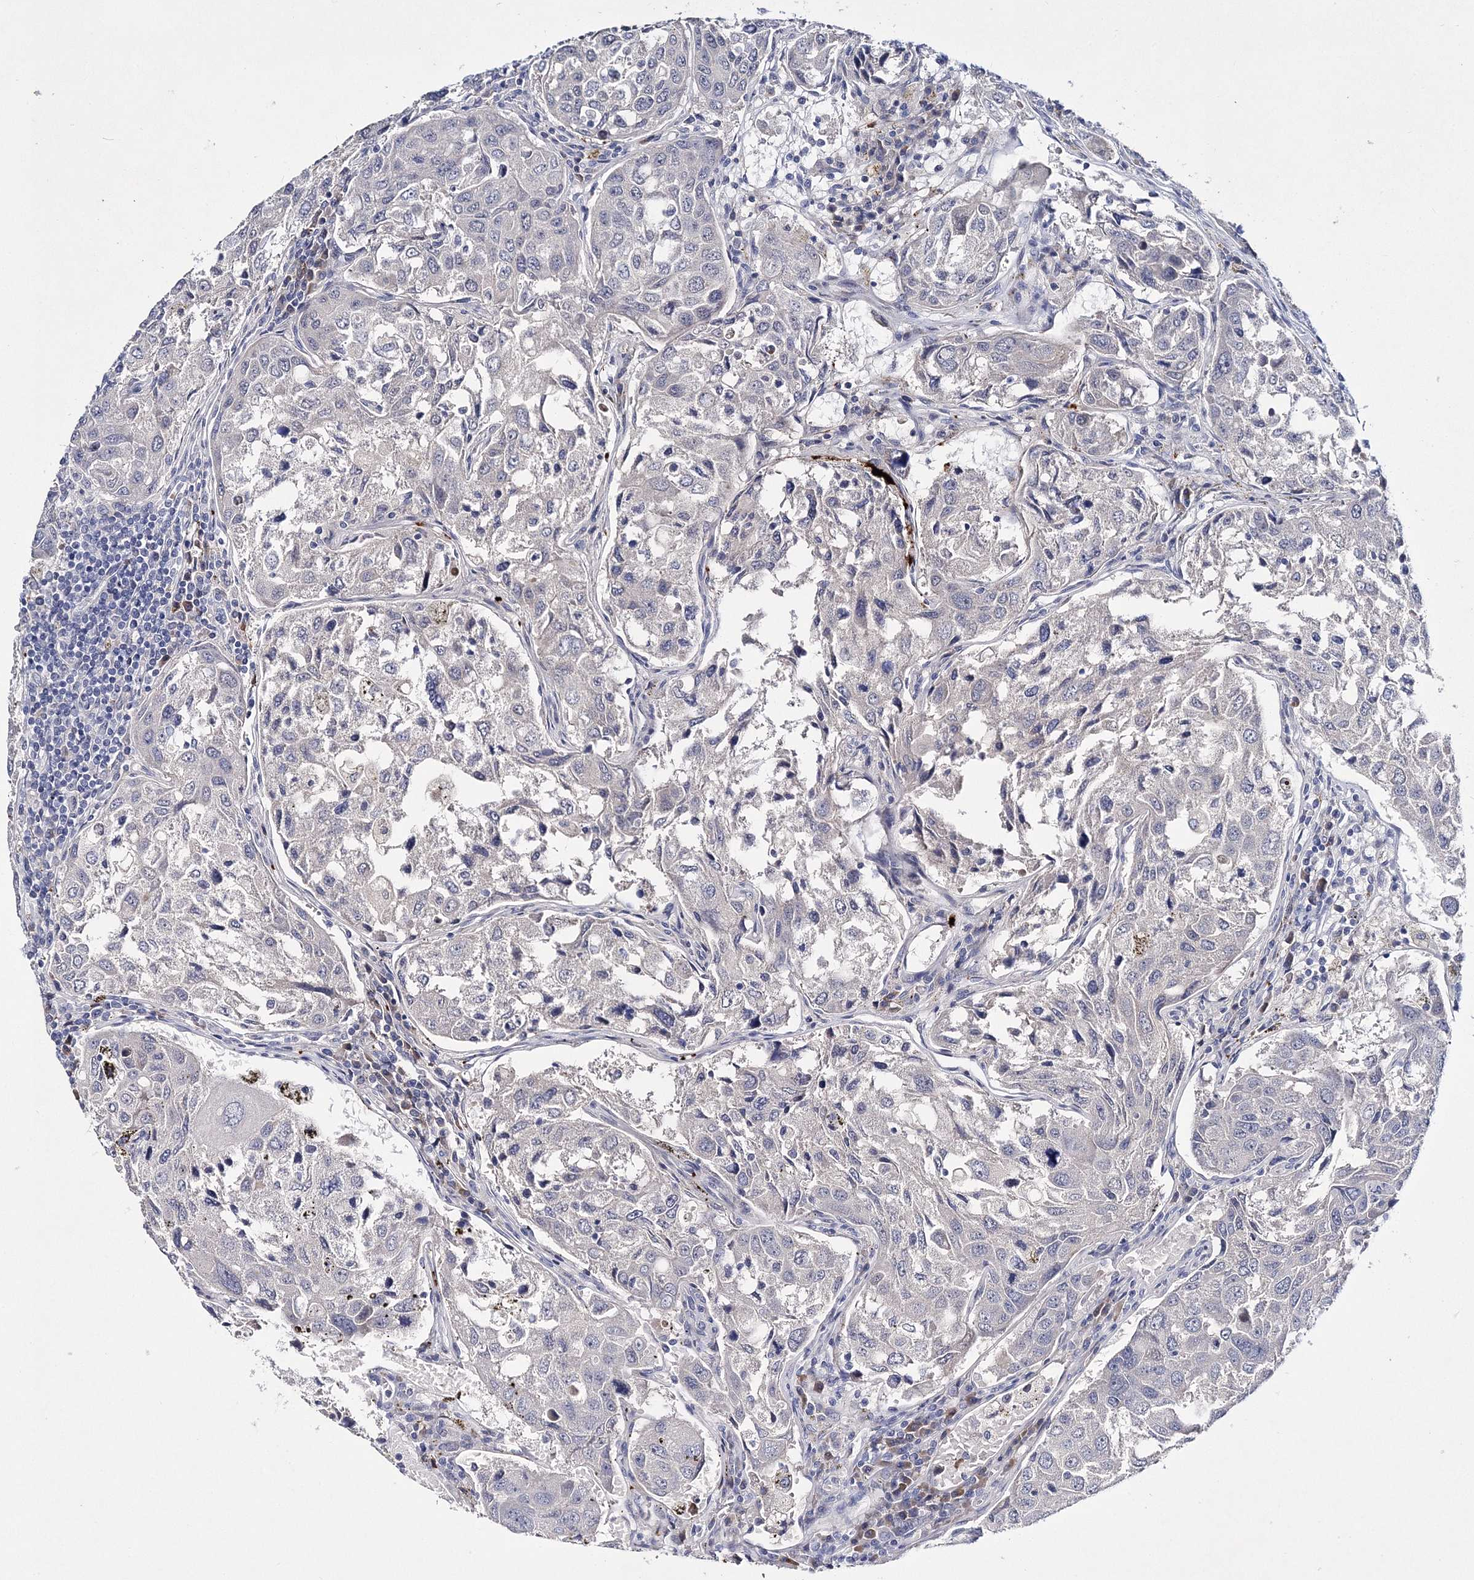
{"staining": {"intensity": "weak", "quantity": "<25%", "location": "nuclear"}, "tissue": "urothelial cancer", "cell_type": "Tumor cells", "image_type": "cancer", "snomed": [{"axis": "morphology", "description": "Urothelial carcinoma, High grade"}, {"axis": "topography", "description": "Lymph node"}, {"axis": "topography", "description": "Urinary bladder"}], "caption": "A histopathology image of human high-grade urothelial carcinoma is negative for staining in tumor cells. (Brightfield microscopy of DAB (3,3'-diaminobenzidine) immunohistochemistry (IHC) at high magnification).", "gene": "MYOZ2", "patient": {"sex": "male", "age": 51}}